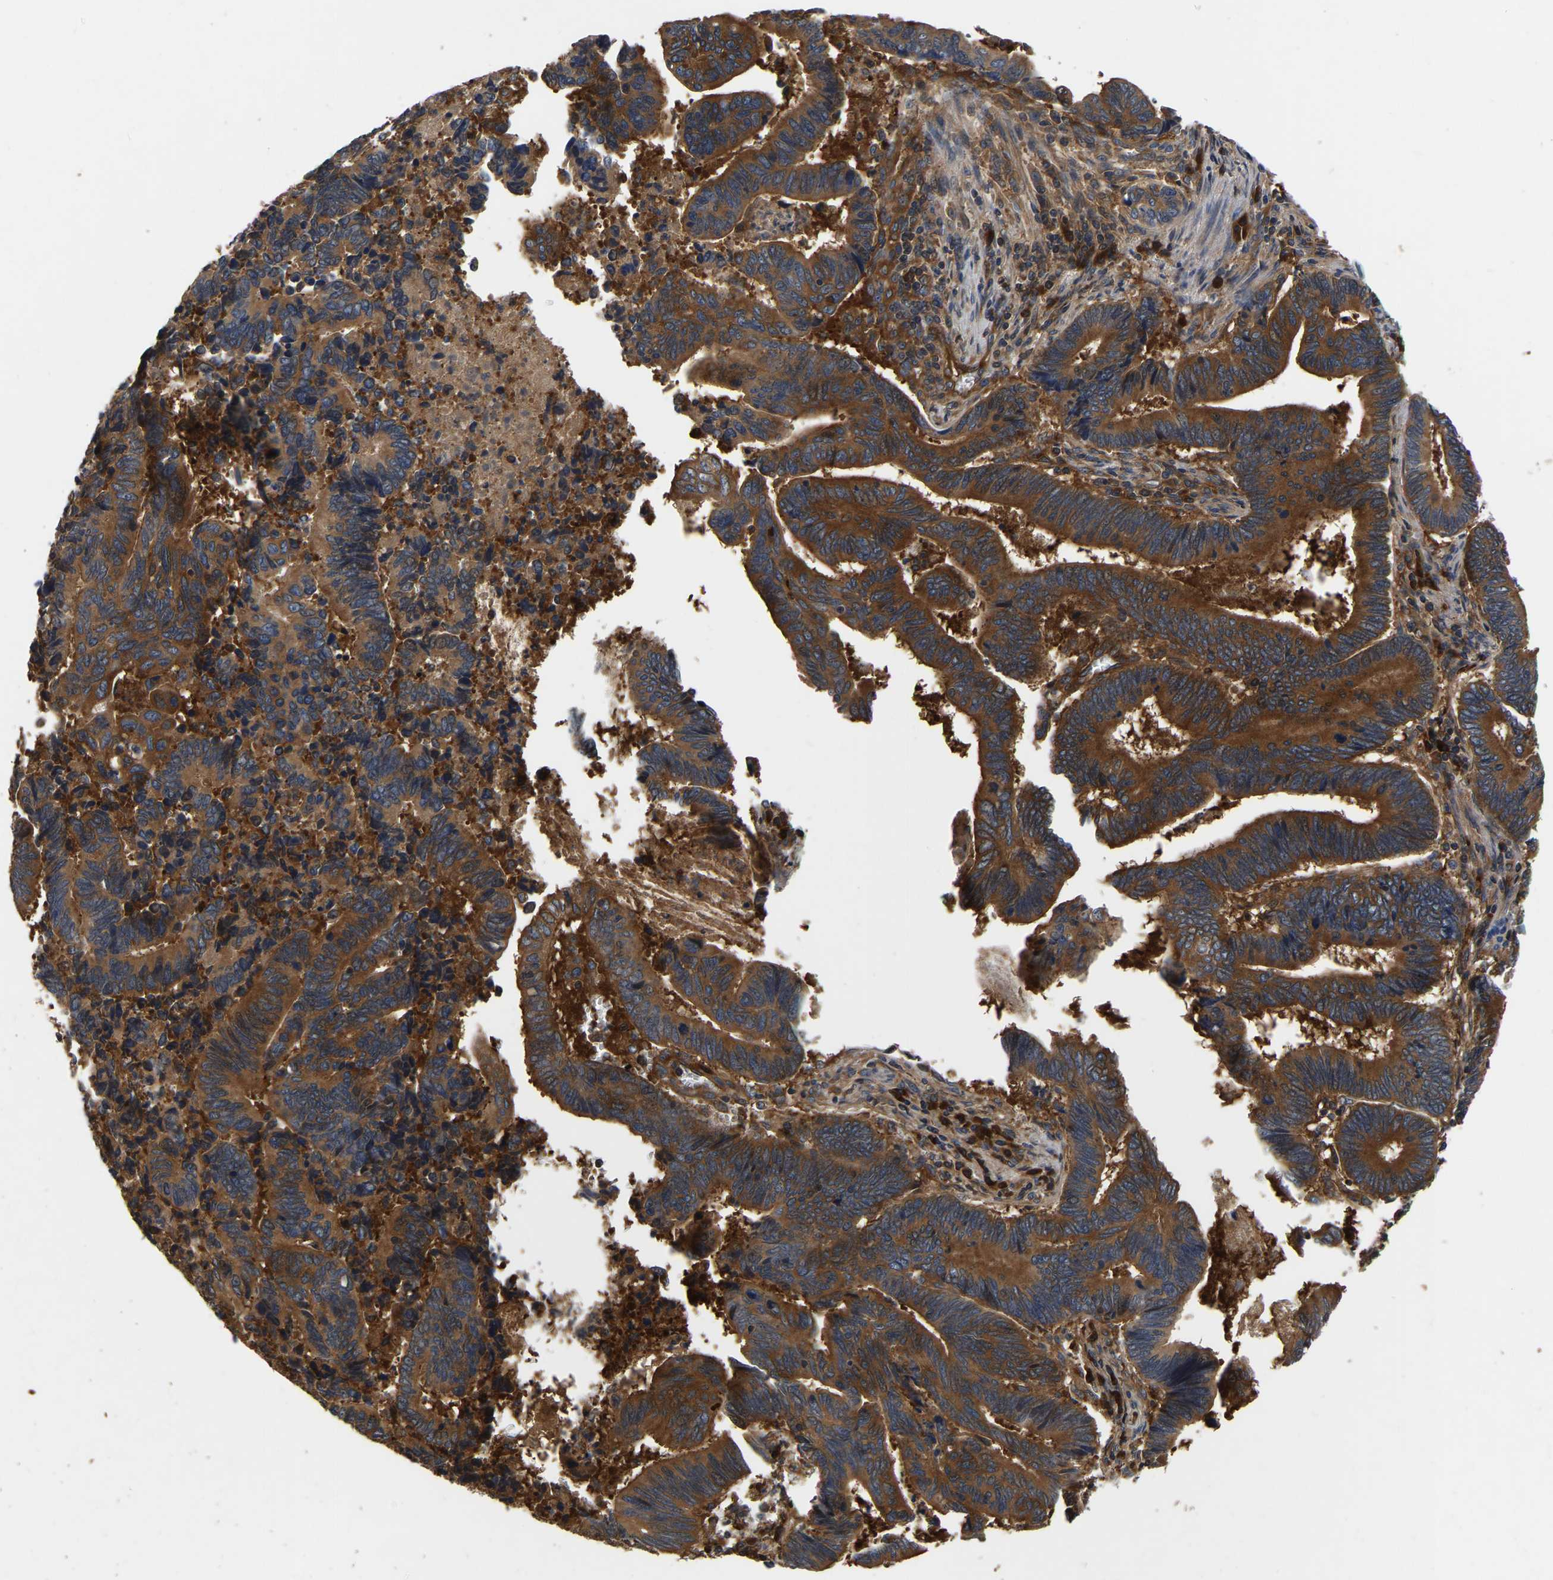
{"staining": {"intensity": "strong", "quantity": ">75%", "location": "cytoplasmic/membranous"}, "tissue": "pancreatic cancer", "cell_type": "Tumor cells", "image_type": "cancer", "snomed": [{"axis": "morphology", "description": "Adenocarcinoma, NOS"}, {"axis": "topography", "description": "Pancreas"}], "caption": "A high amount of strong cytoplasmic/membranous positivity is seen in approximately >75% of tumor cells in adenocarcinoma (pancreatic) tissue. (IHC, brightfield microscopy, high magnification).", "gene": "GARS1", "patient": {"sex": "female", "age": 70}}